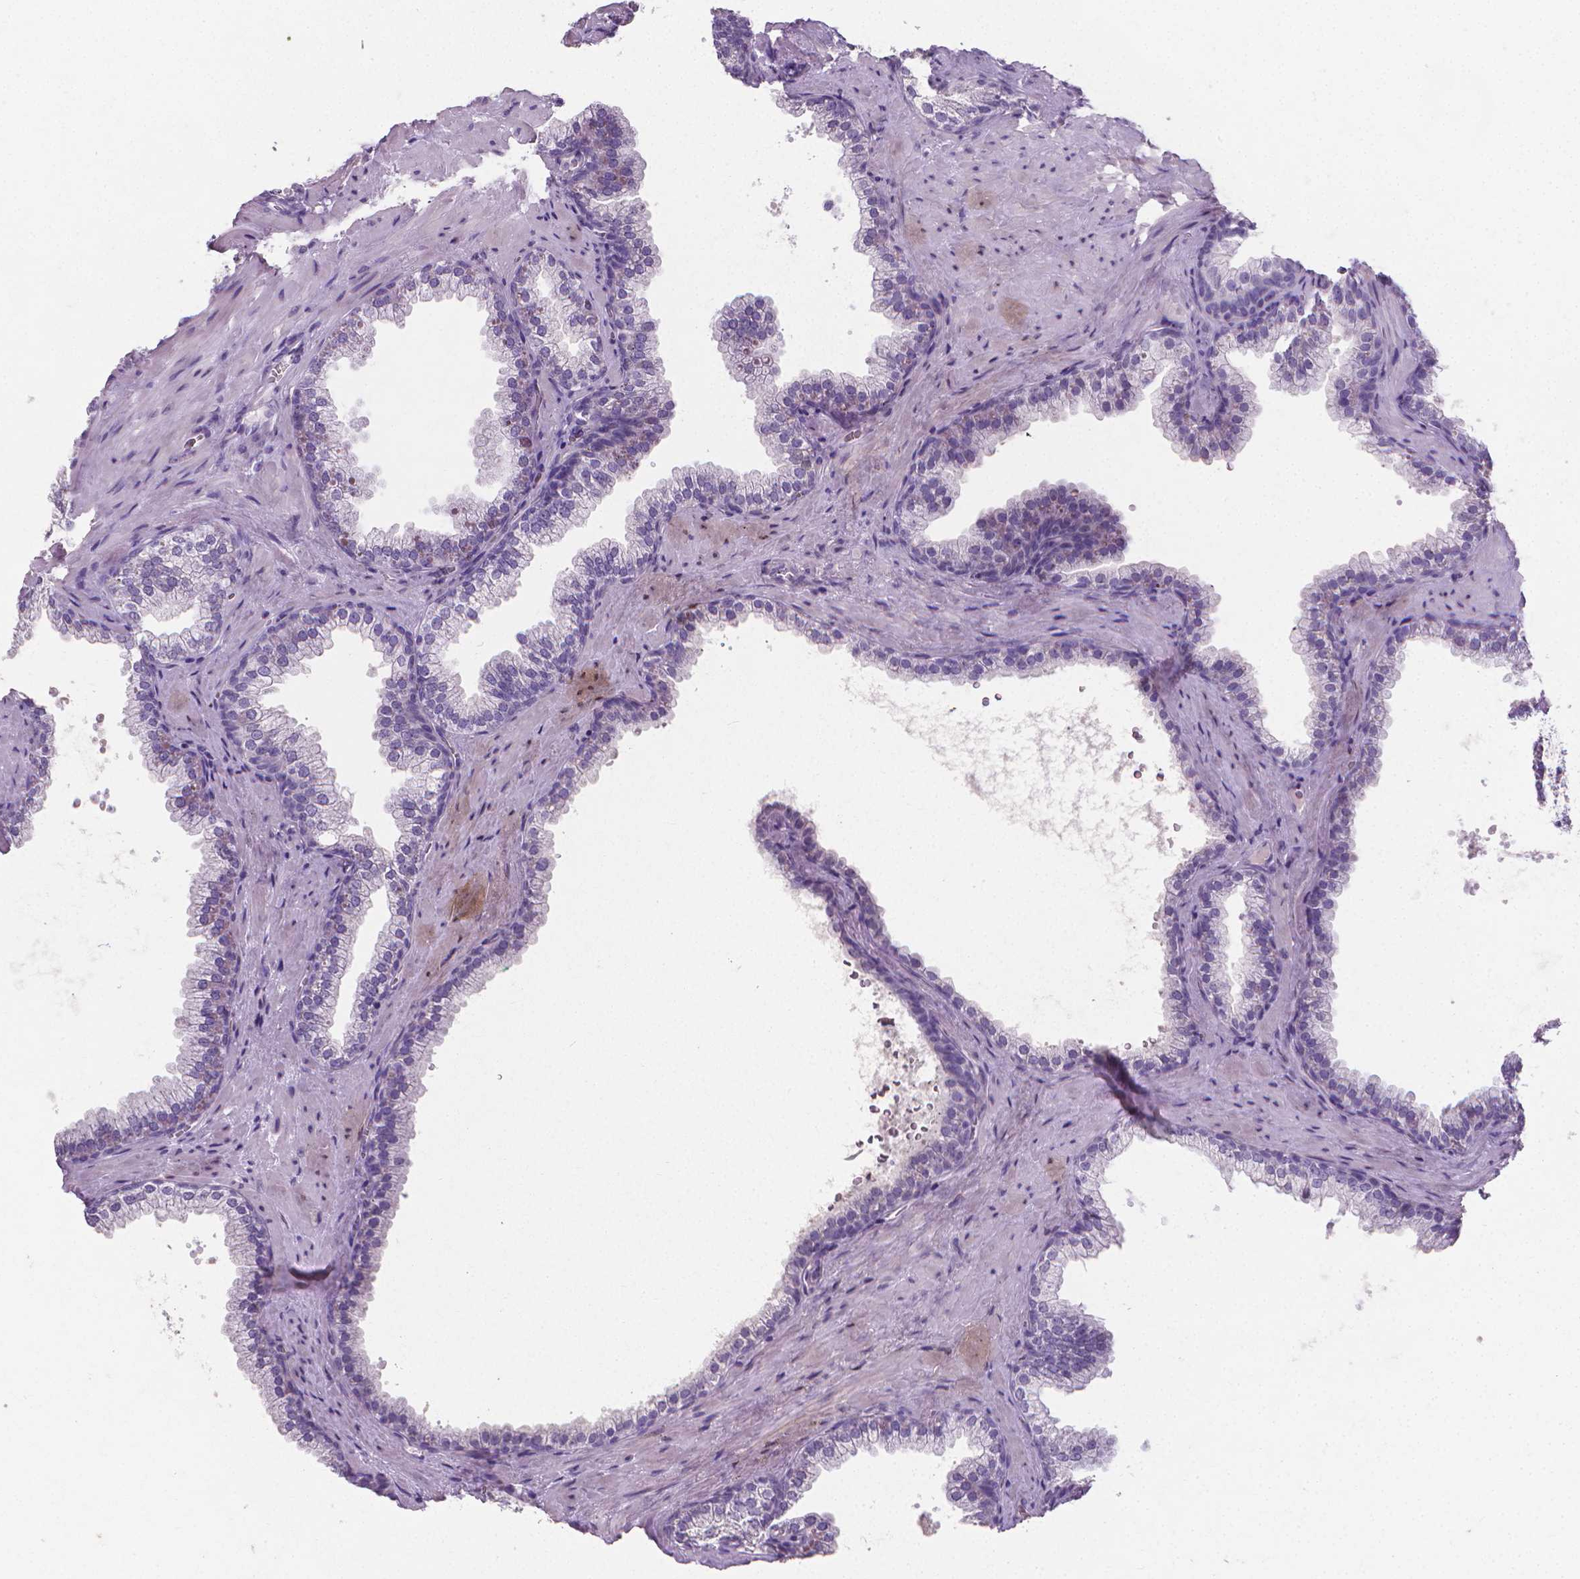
{"staining": {"intensity": "negative", "quantity": "none", "location": "none"}, "tissue": "prostate", "cell_type": "Glandular cells", "image_type": "normal", "snomed": [{"axis": "morphology", "description": "Normal tissue, NOS"}, {"axis": "topography", "description": "Prostate"}], "caption": "DAB immunohistochemical staining of benign prostate shows no significant positivity in glandular cells. The staining is performed using DAB (3,3'-diaminobenzidine) brown chromogen with nuclei counter-stained in using hematoxylin.", "gene": "XPNPEP2", "patient": {"sex": "male", "age": 79}}